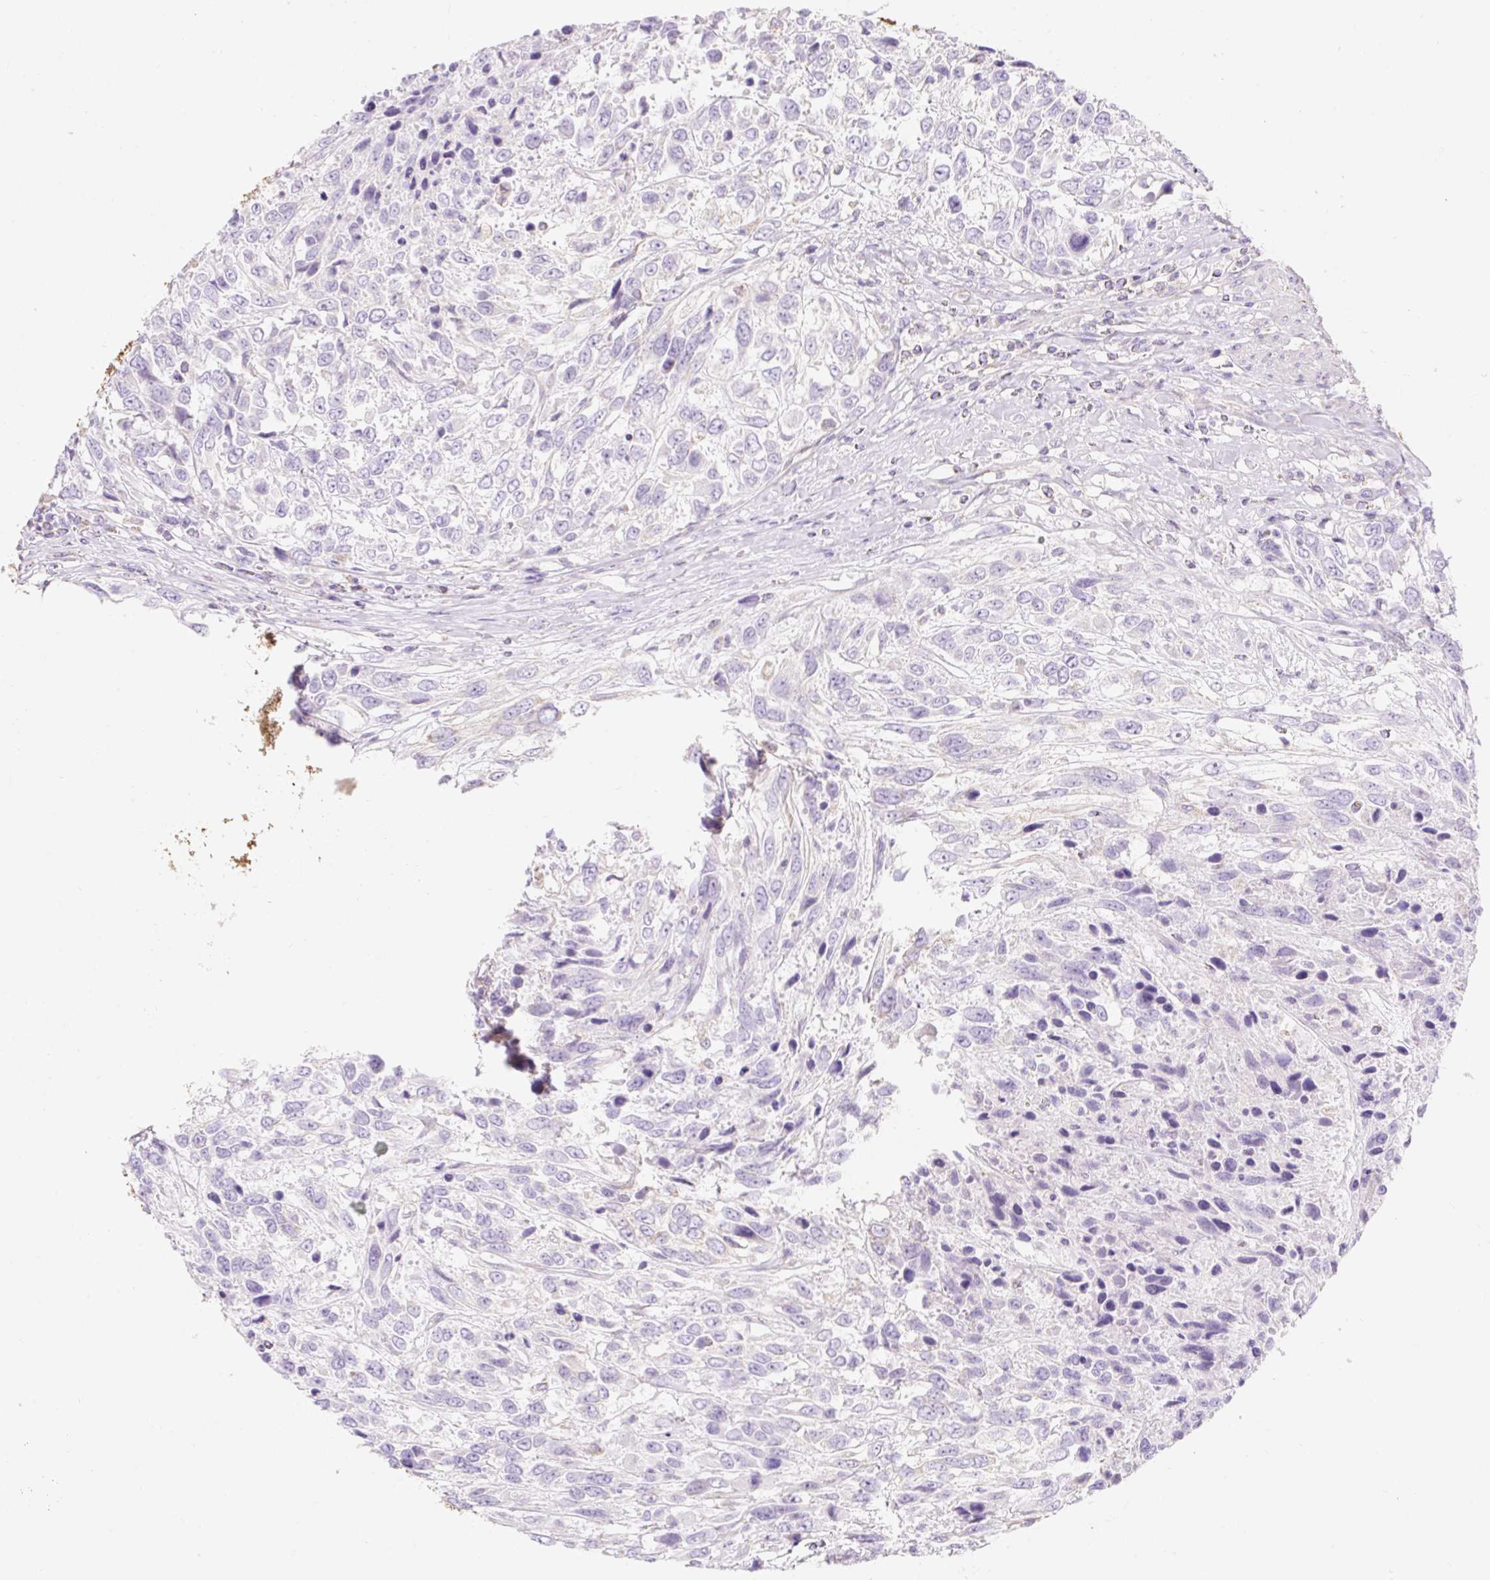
{"staining": {"intensity": "negative", "quantity": "none", "location": "none"}, "tissue": "urothelial cancer", "cell_type": "Tumor cells", "image_type": "cancer", "snomed": [{"axis": "morphology", "description": "Urothelial carcinoma, High grade"}, {"axis": "topography", "description": "Urinary bladder"}], "caption": "An immunohistochemistry histopathology image of urothelial carcinoma (high-grade) is shown. There is no staining in tumor cells of urothelial carcinoma (high-grade).", "gene": "DHX35", "patient": {"sex": "female", "age": 70}}